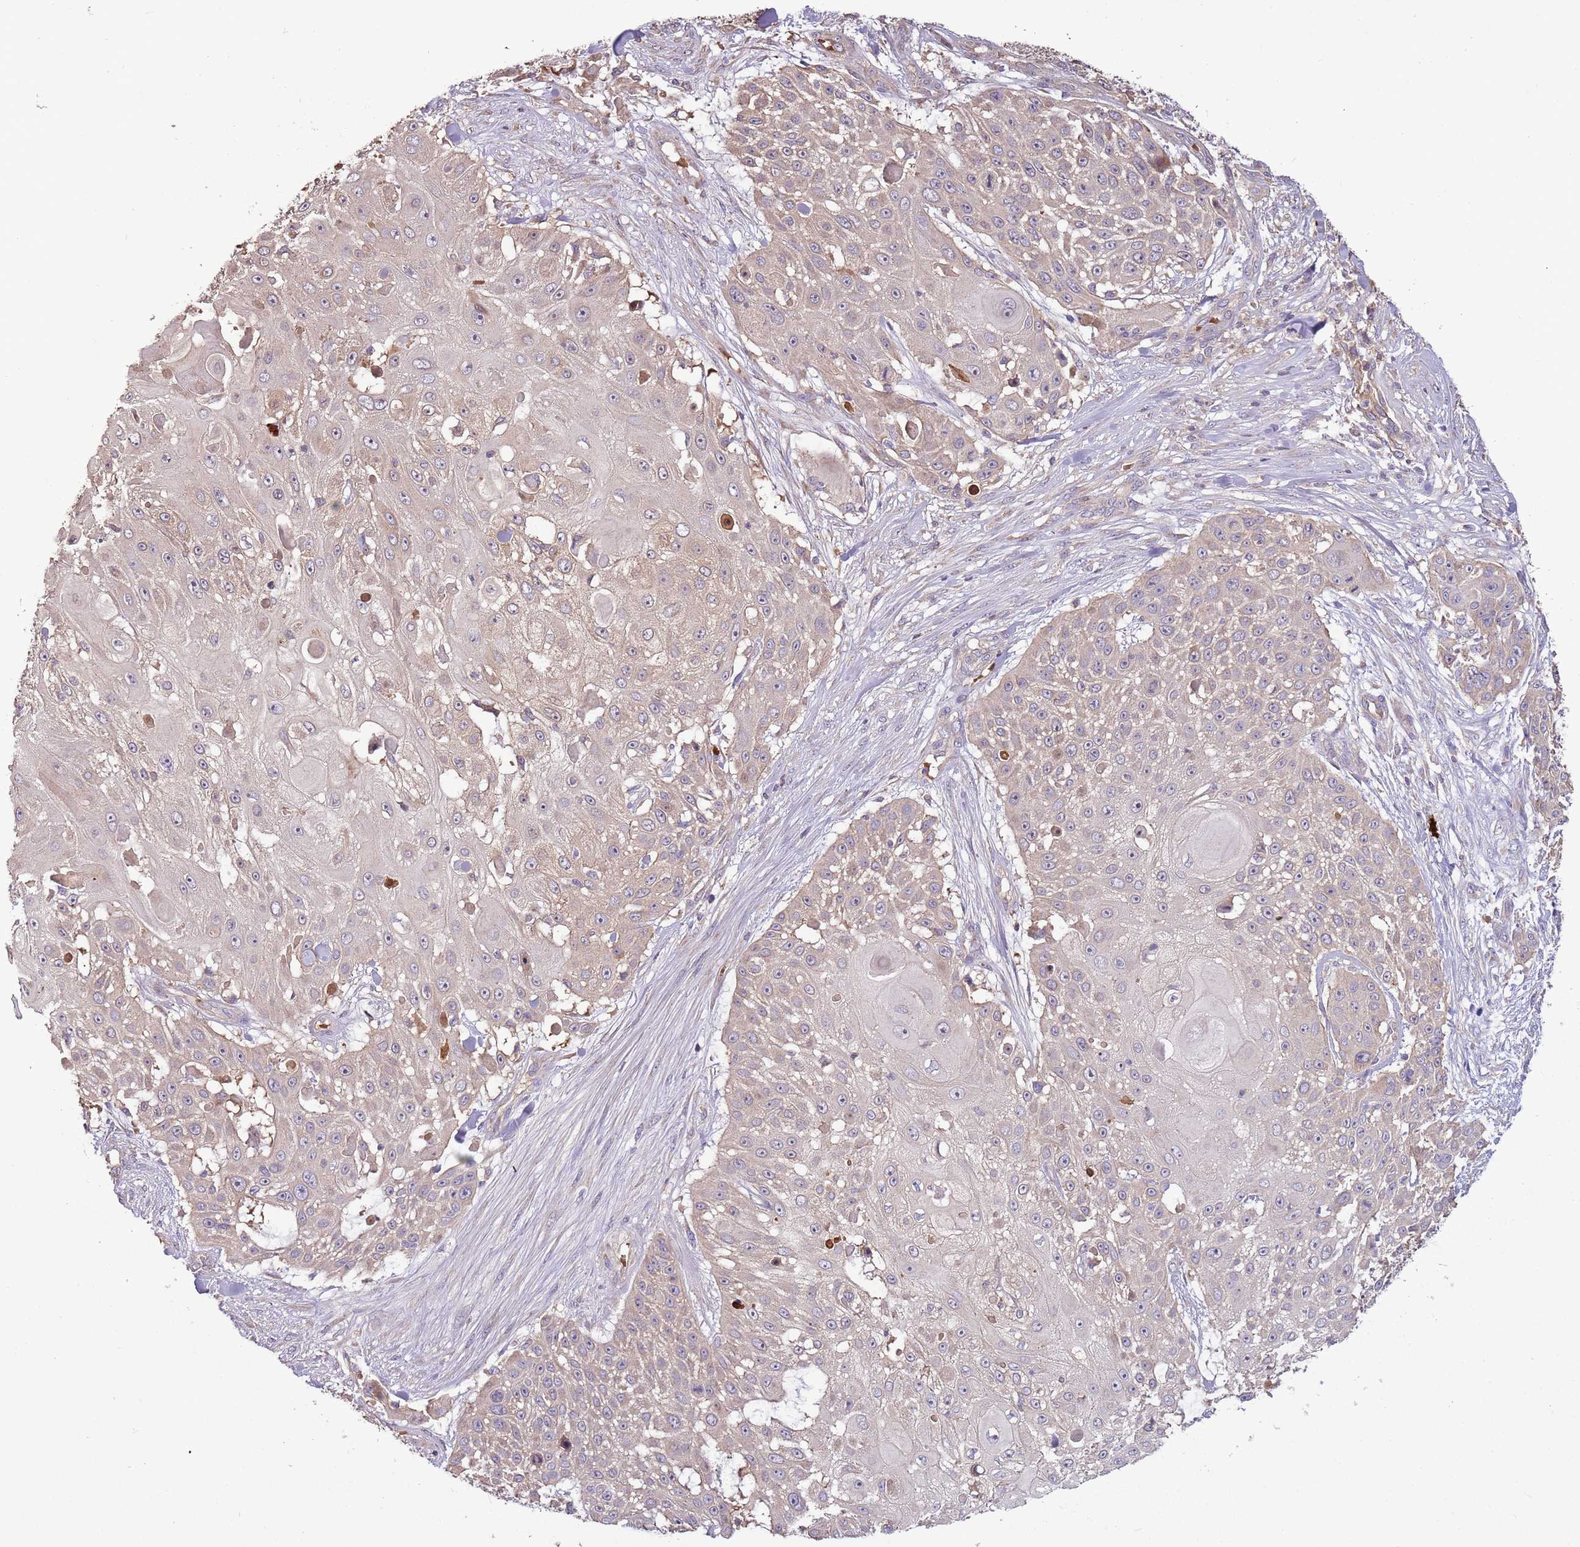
{"staining": {"intensity": "weak", "quantity": "25%-75%", "location": "cytoplasmic/membranous"}, "tissue": "skin cancer", "cell_type": "Tumor cells", "image_type": "cancer", "snomed": [{"axis": "morphology", "description": "Squamous cell carcinoma, NOS"}, {"axis": "topography", "description": "Skin"}], "caption": "Skin cancer stained with DAB IHC reveals low levels of weak cytoplasmic/membranous expression in approximately 25%-75% of tumor cells. The protein is stained brown, and the nuclei are stained in blue (DAB (3,3'-diaminobenzidine) IHC with brightfield microscopy, high magnification).", "gene": "TRMO", "patient": {"sex": "female", "age": 86}}